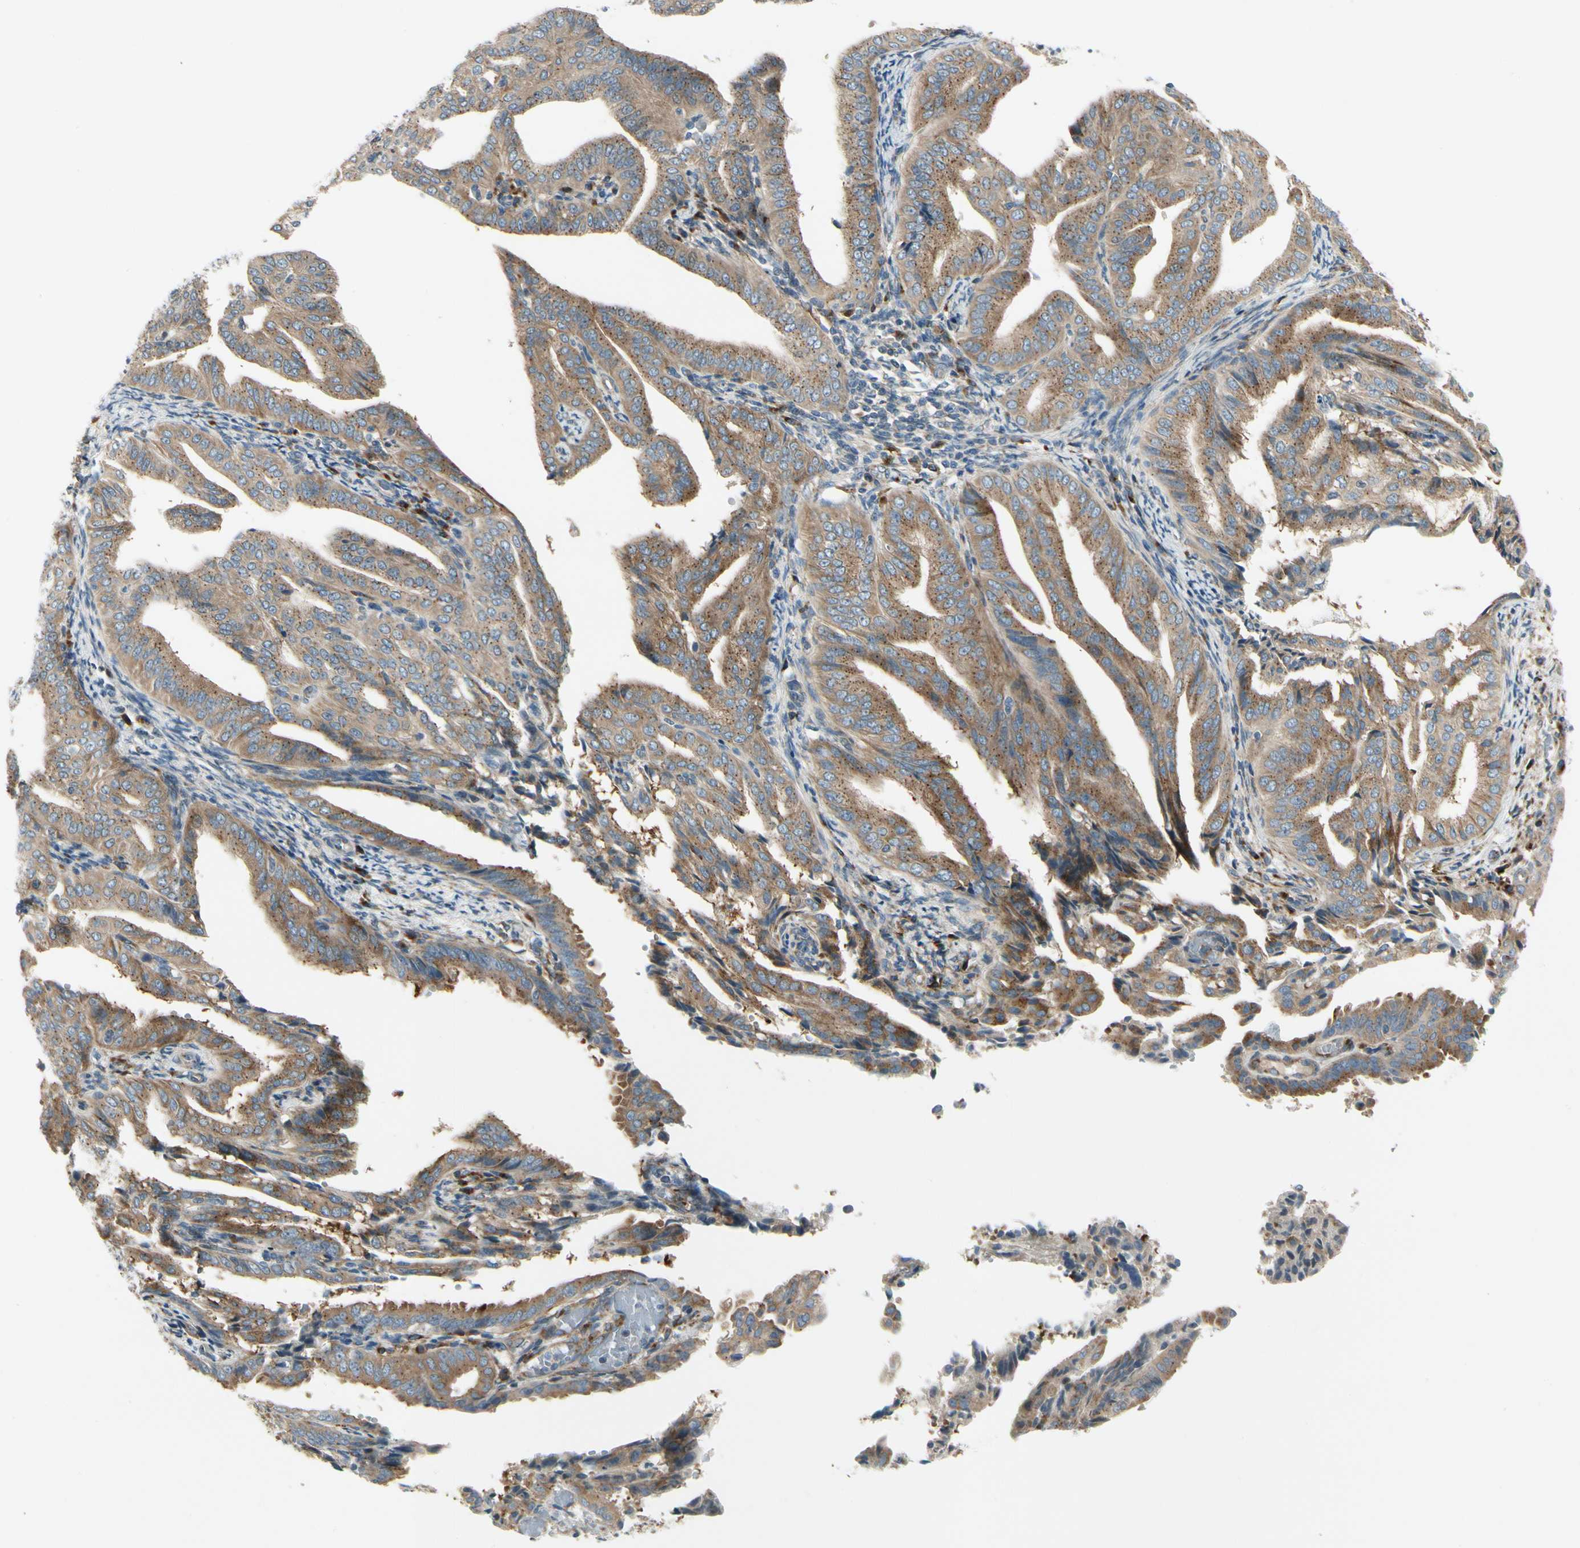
{"staining": {"intensity": "moderate", "quantity": ">75%", "location": "cytoplasmic/membranous"}, "tissue": "endometrial cancer", "cell_type": "Tumor cells", "image_type": "cancer", "snomed": [{"axis": "morphology", "description": "Adenocarcinoma, NOS"}, {"axis": "topography", "description": "Endometrium"}], "caption": "An image of endometrial cancer stained for a protein displays moderate cytoplasmic/membranous brown staining in tumor cells.", "gene": "MANSC1", "patient": {"sex": "female", "age": 58}}